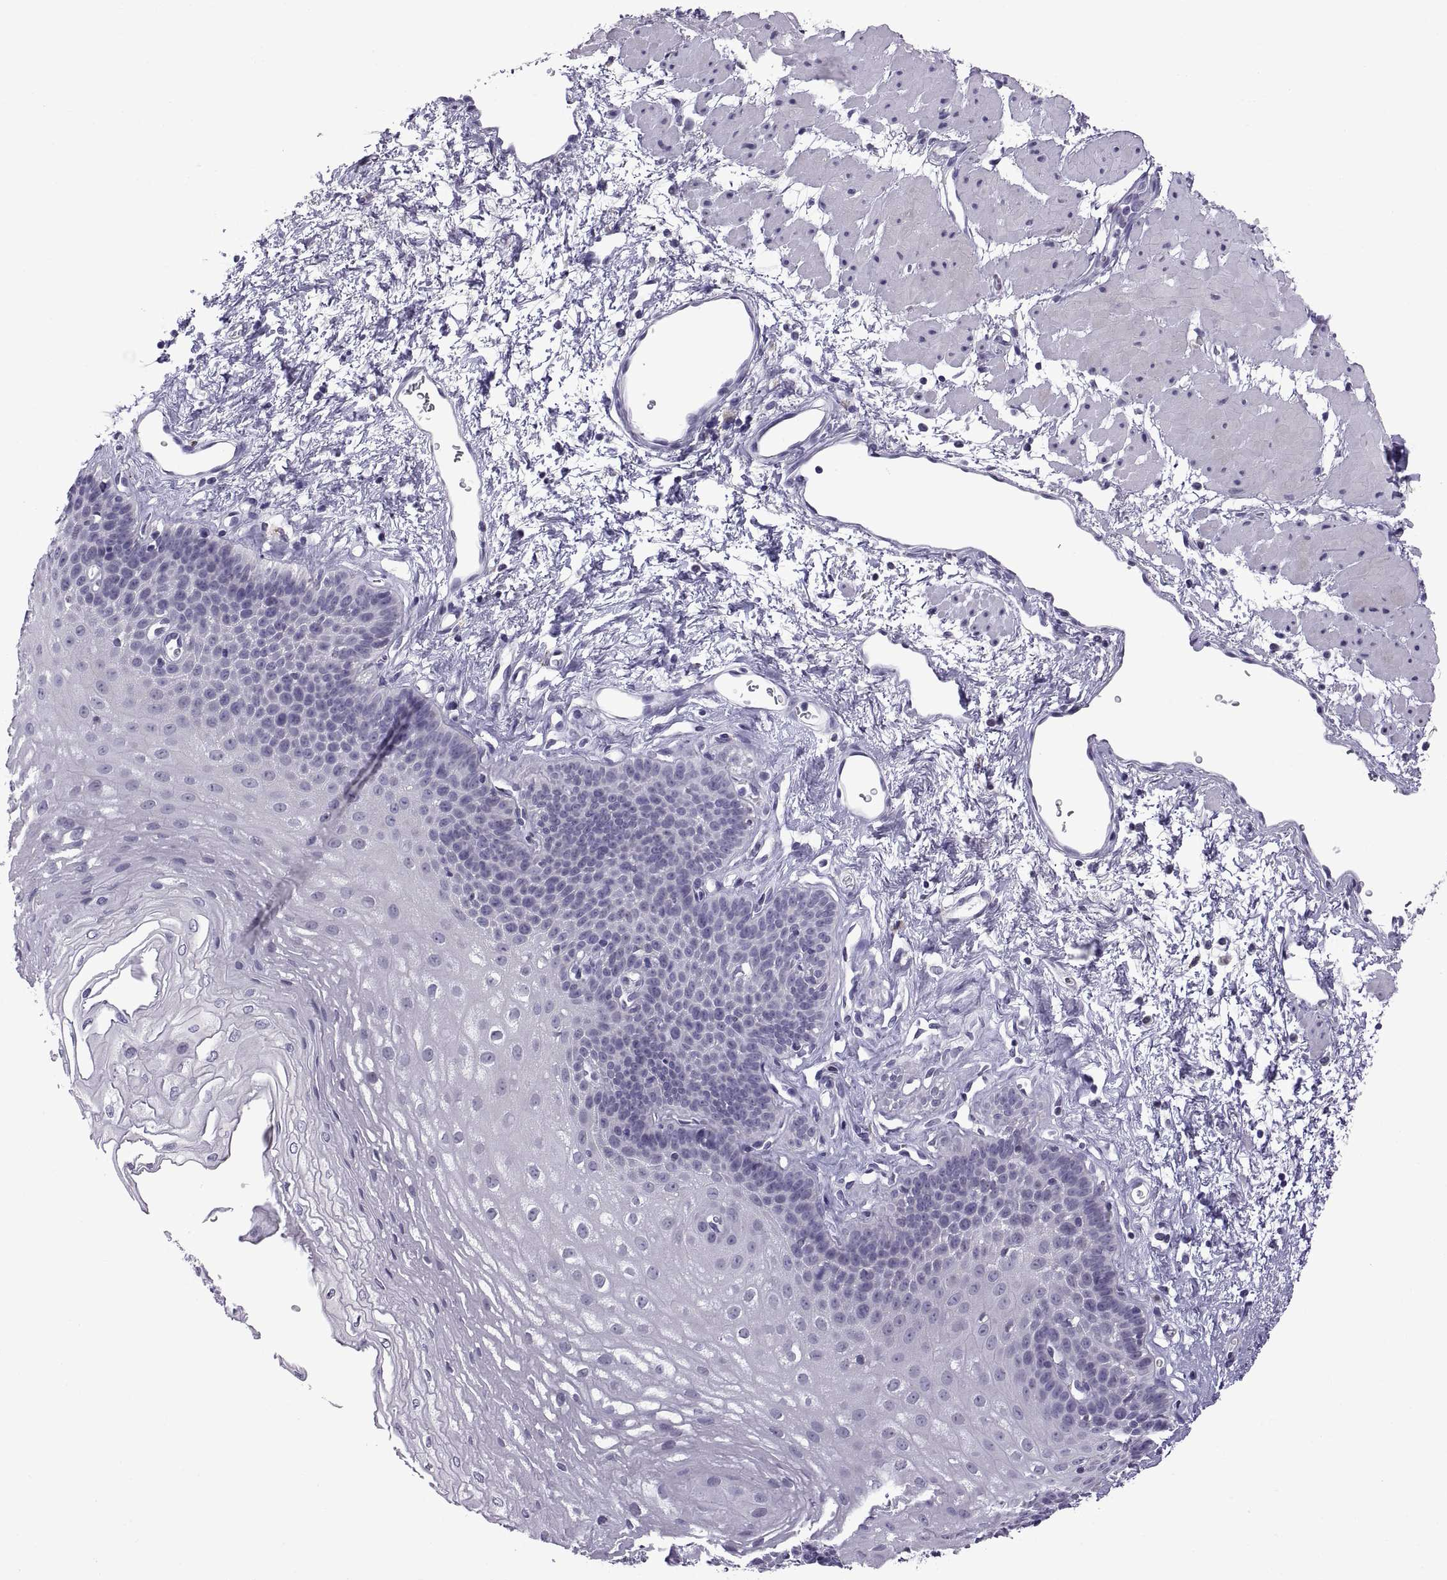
{"staining": {"intensity": "negative", "quantity": "none", "location": "none"}, "tissue": "esophagus", "cell_type": "Squamous epithelial cells", "image_type": "normal", "snomed": [{"axis": "morphology", "description": "Normal tissue, NOS"}, {"axis": "topography", "description": "Esophagus"}], "caption": "Immunohistochemical staining of unremarkable esophagus shows no significant expression in squamous epithelial cells.", "gene": "MAGEB18", "patient": {"sex": "female", "age": 62}}